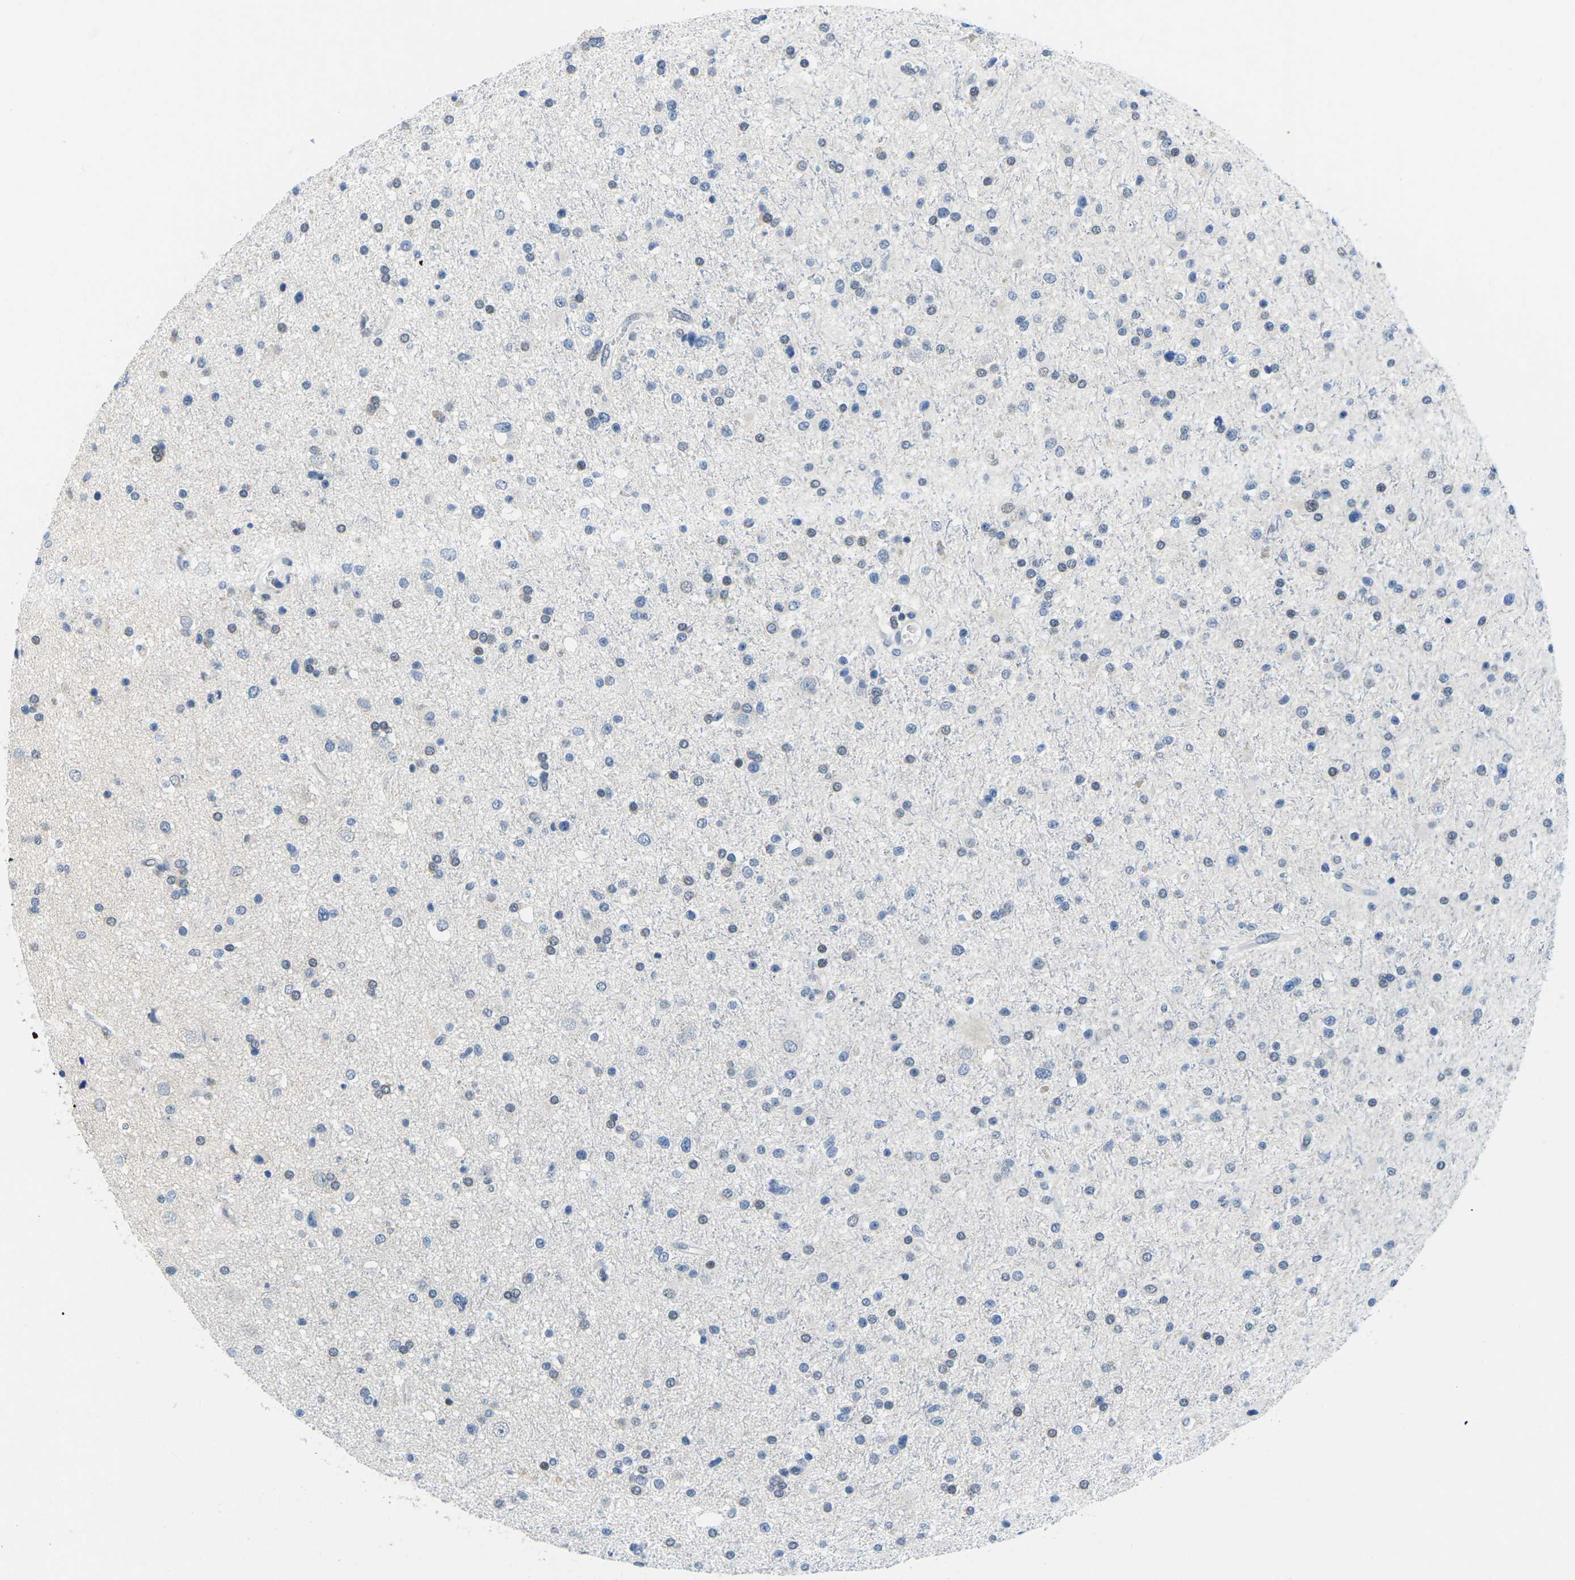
{"staining": {"intensity": "weak", "quantity": "<25%", "location": "nuclear"}, "tissue": "glioma", "cell_type": "Tumor cells", "image_type": "cancer", "snomed": [{"axis": "morphology", "description": "Glioma, malignant, High grade"}, {"axis": "topography", "description": "Brain"}], "caption": "A photomicrograph of human glioma is negative for staining in tumor cells.", "gene": "UBA7", "patient": {"sex": "male", "age": 33}}